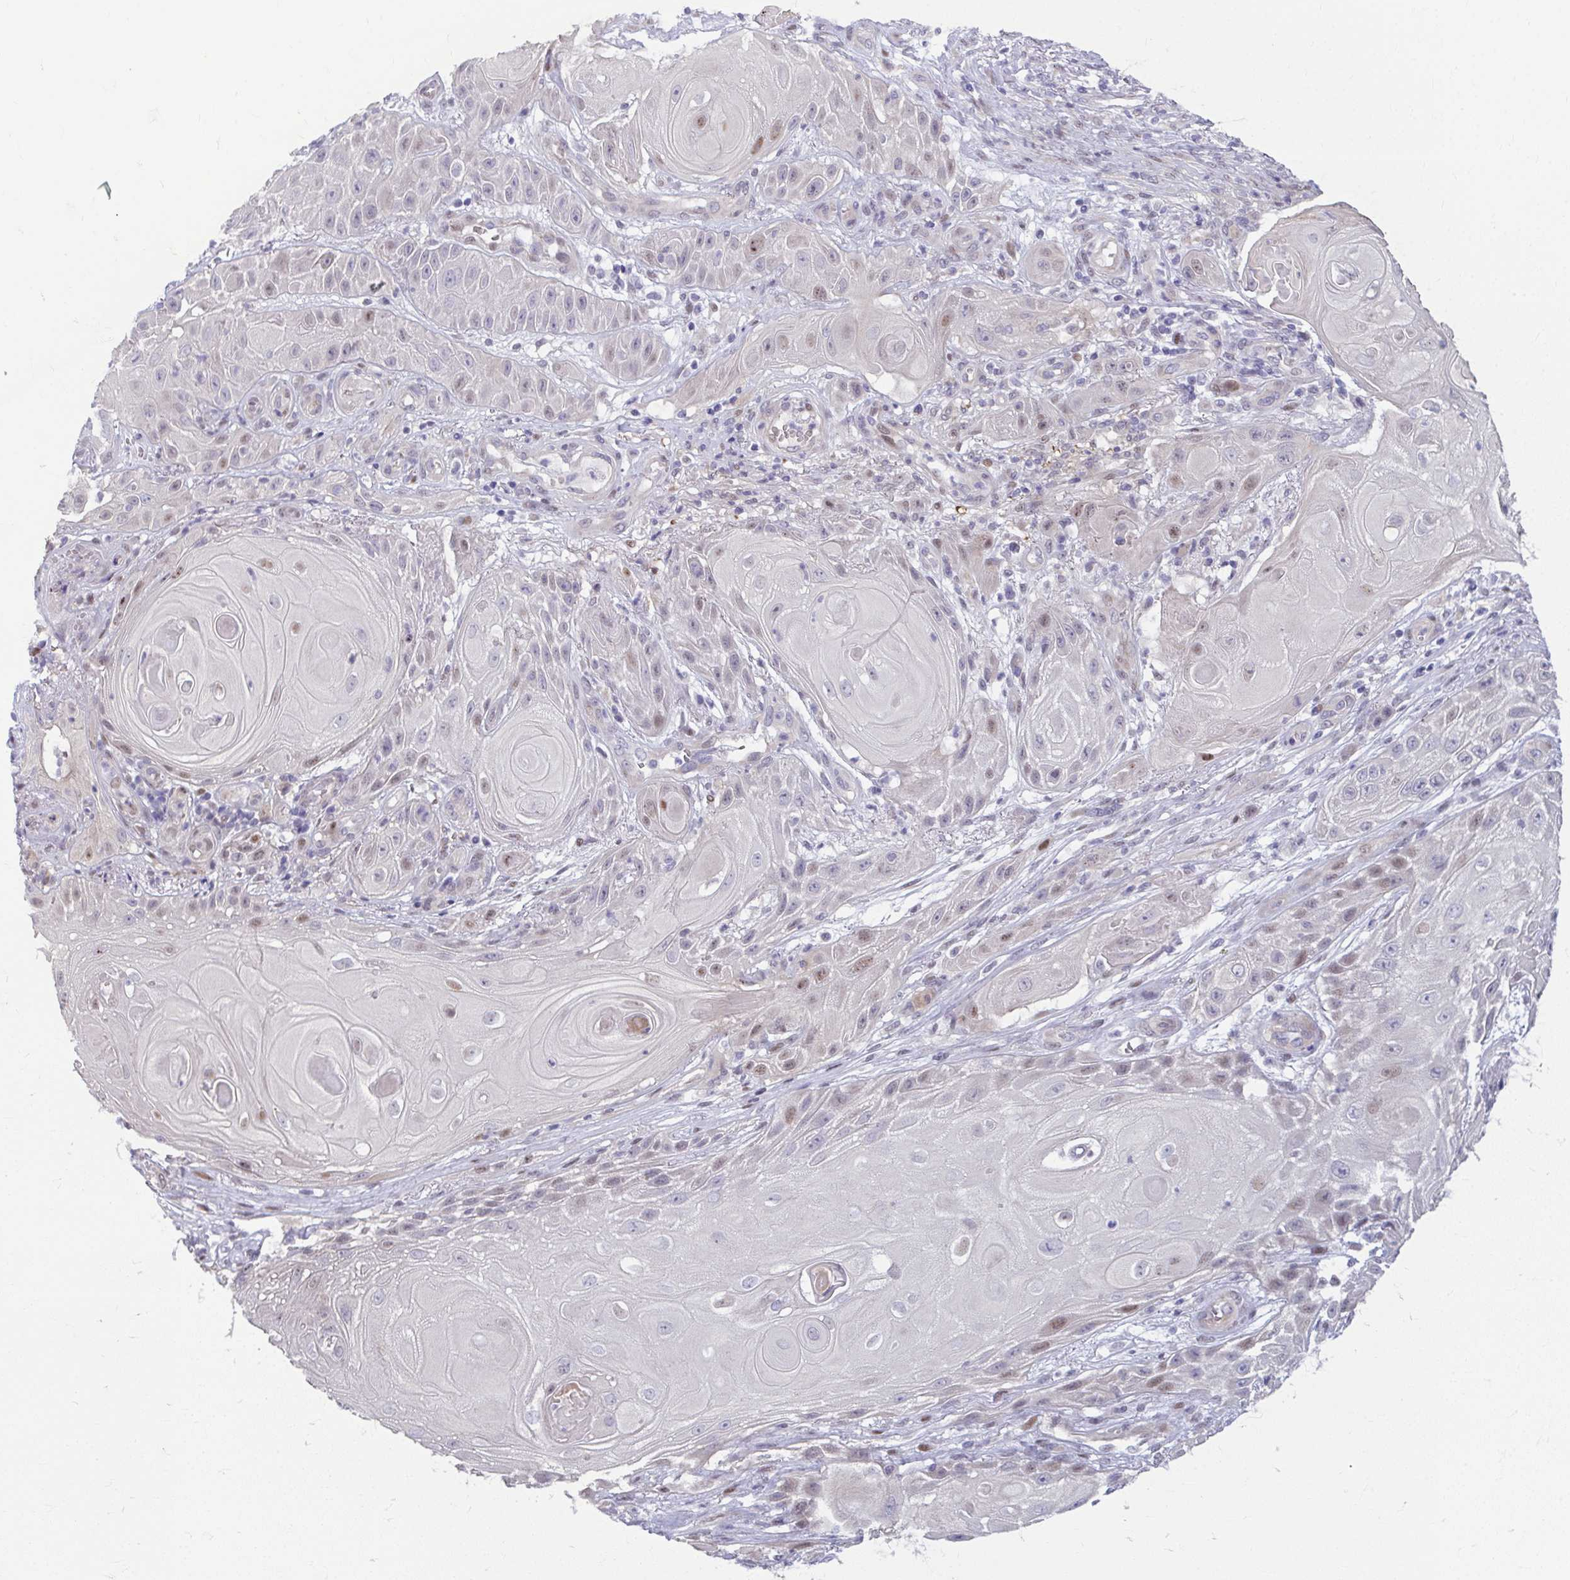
{"staining": {"intensity": "weak", "quantity": "<25%", "location": "nuclear"}, "tissue": "skin cancer", "cell_type": "Tumor cells", "image_type": "cancer", "snomed": [{"axis": "morphology", "description": "Squamous cell carcinoma, NOS"}, {"axis": "topography", "description": "Skin"}], "caption": "Immunohistochemistry (IHC) photomicrograph of skin cancer stained for a protein (brown), which displays no staining in tumor cells.", "gene": "ODF1", "patient": {"sex": "male", "age": 62}}